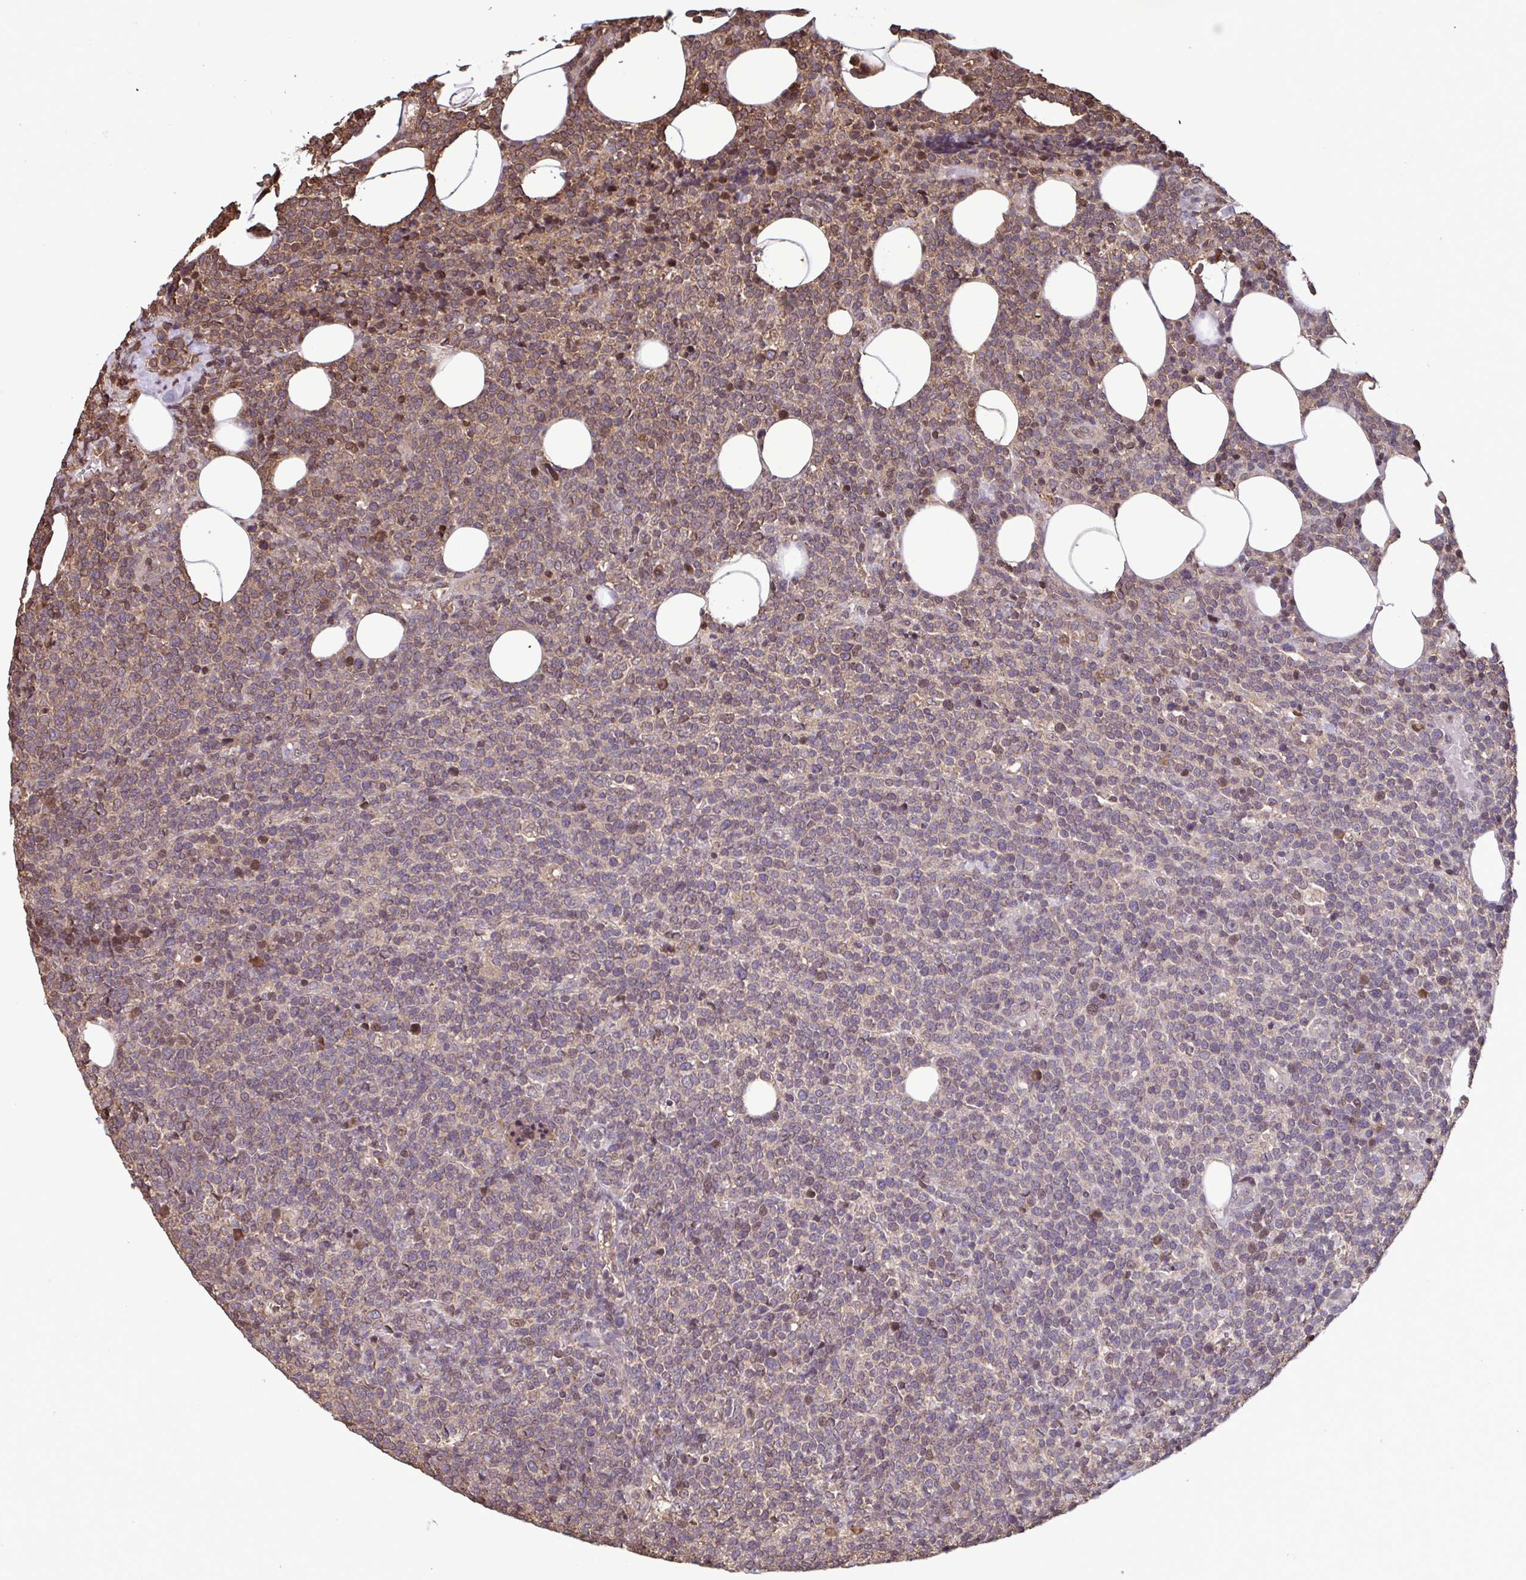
{"staining": {"intensity": "weak", "quantity": "25%-75%", "location": "cytoplasmic/membranous"}, "tissue": "lymphoma", "cell_type": "Tumor cells", "image_type": "cancer", "snomed": [{"axis": "morphology", "description": "Malignant lymphoma, non-Hodgkin's type, High grade"}, {"axis": "topography", "description": "Lymph node"}], "caption": "A brown stain labels weak cytoplasmic/membranous staining of a protein in lymphoma tumor cells.", "gene": "SEC63", "patient": {"sex": "male", "age": 61}}